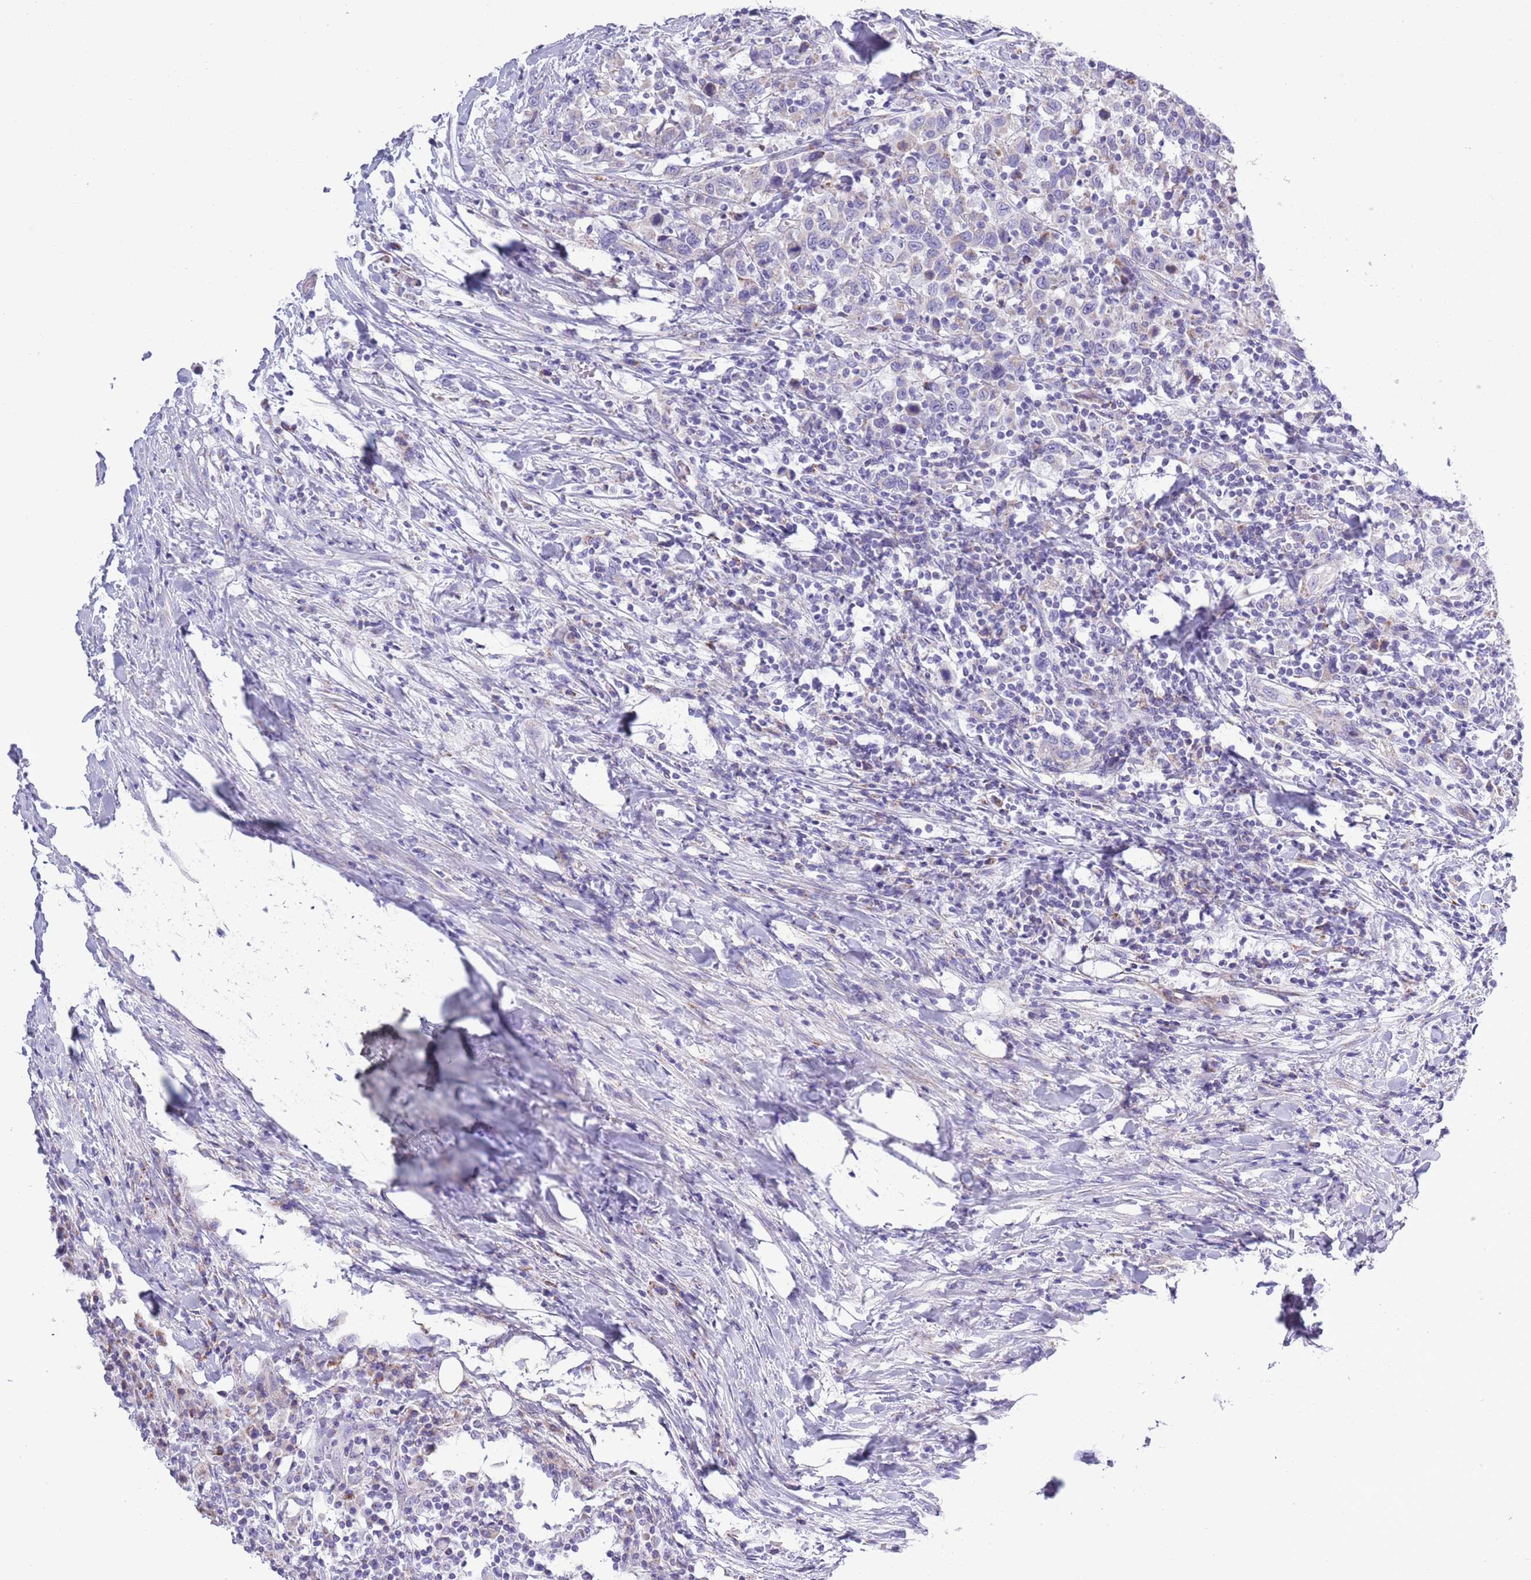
{"staining": {"intensity": "negative", "quantity": "none", "location": "none"}, "tissue": "urothelial cancer", "cell_type": "Tumor cells", "image_type": "cancer", "snomed": [{"axis": "morphology", "description": "Urothelial carcinoma, High grade"}, {"axis": "topography", "description": "Urinary bladder"}], "caption": "Immunohistochemistry of human urothelial cancer exhibits no expression in tumor cells.", "gene": "MOCOS", "patient": {"sex": "male", "age": 61}}